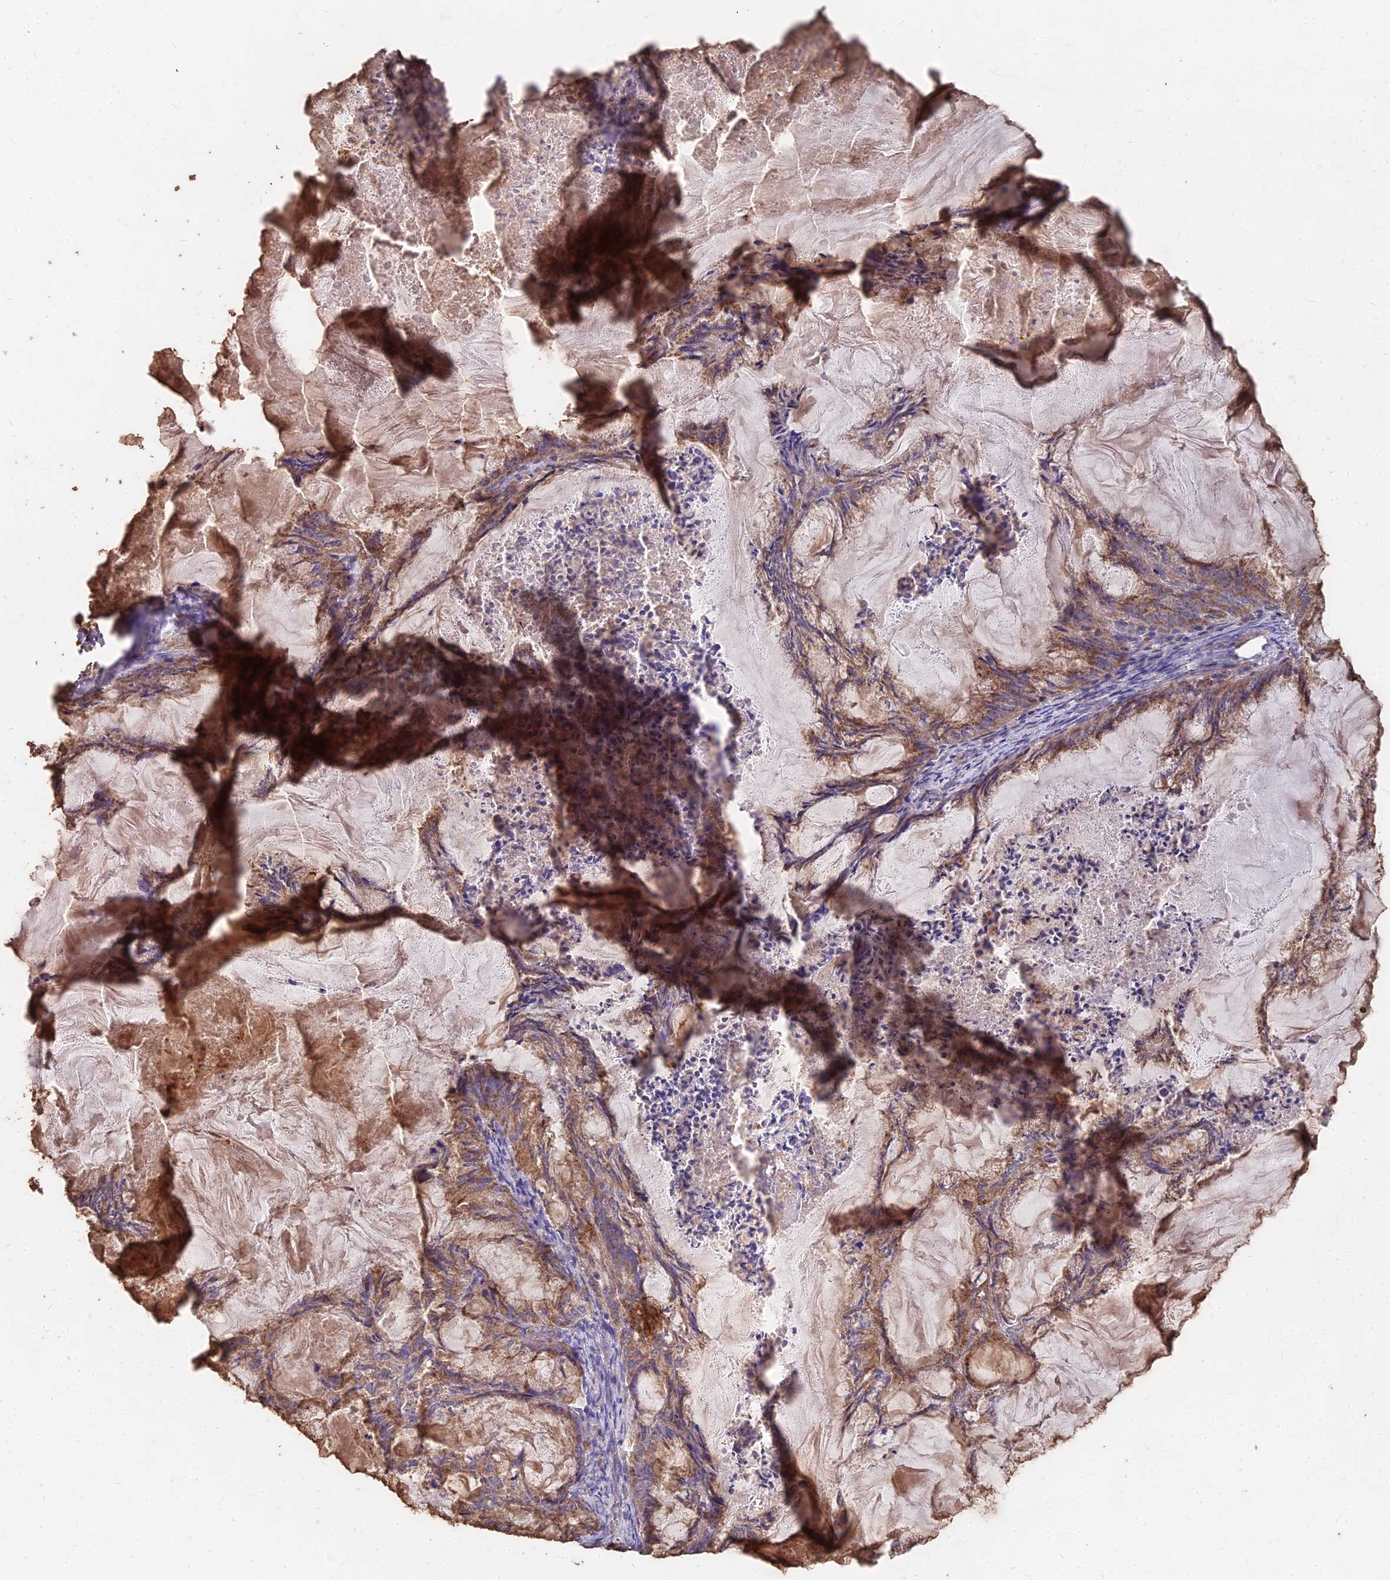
{"staining": {"intensity": "moderate", "quantity": ">75%", "location": "cytoplasmic/membranous"}, "tissue": "endometrial cancer", "cell_type": "Tumor cells", "image_type": "cancer", "snomed": [{"axis": "morphology", "description": "Adenocarcinoma, NOS"}, {"axis": "topography", "description": "Endometrium"}], "caption": "The image demonstrates staining of endometrial cancer, revealing moderate cytoplasmic/membranous protein positivity (brown color) within tumor cells.", "gene": "CEMIP2", "patient": {"sex": "female", "age": 86}}